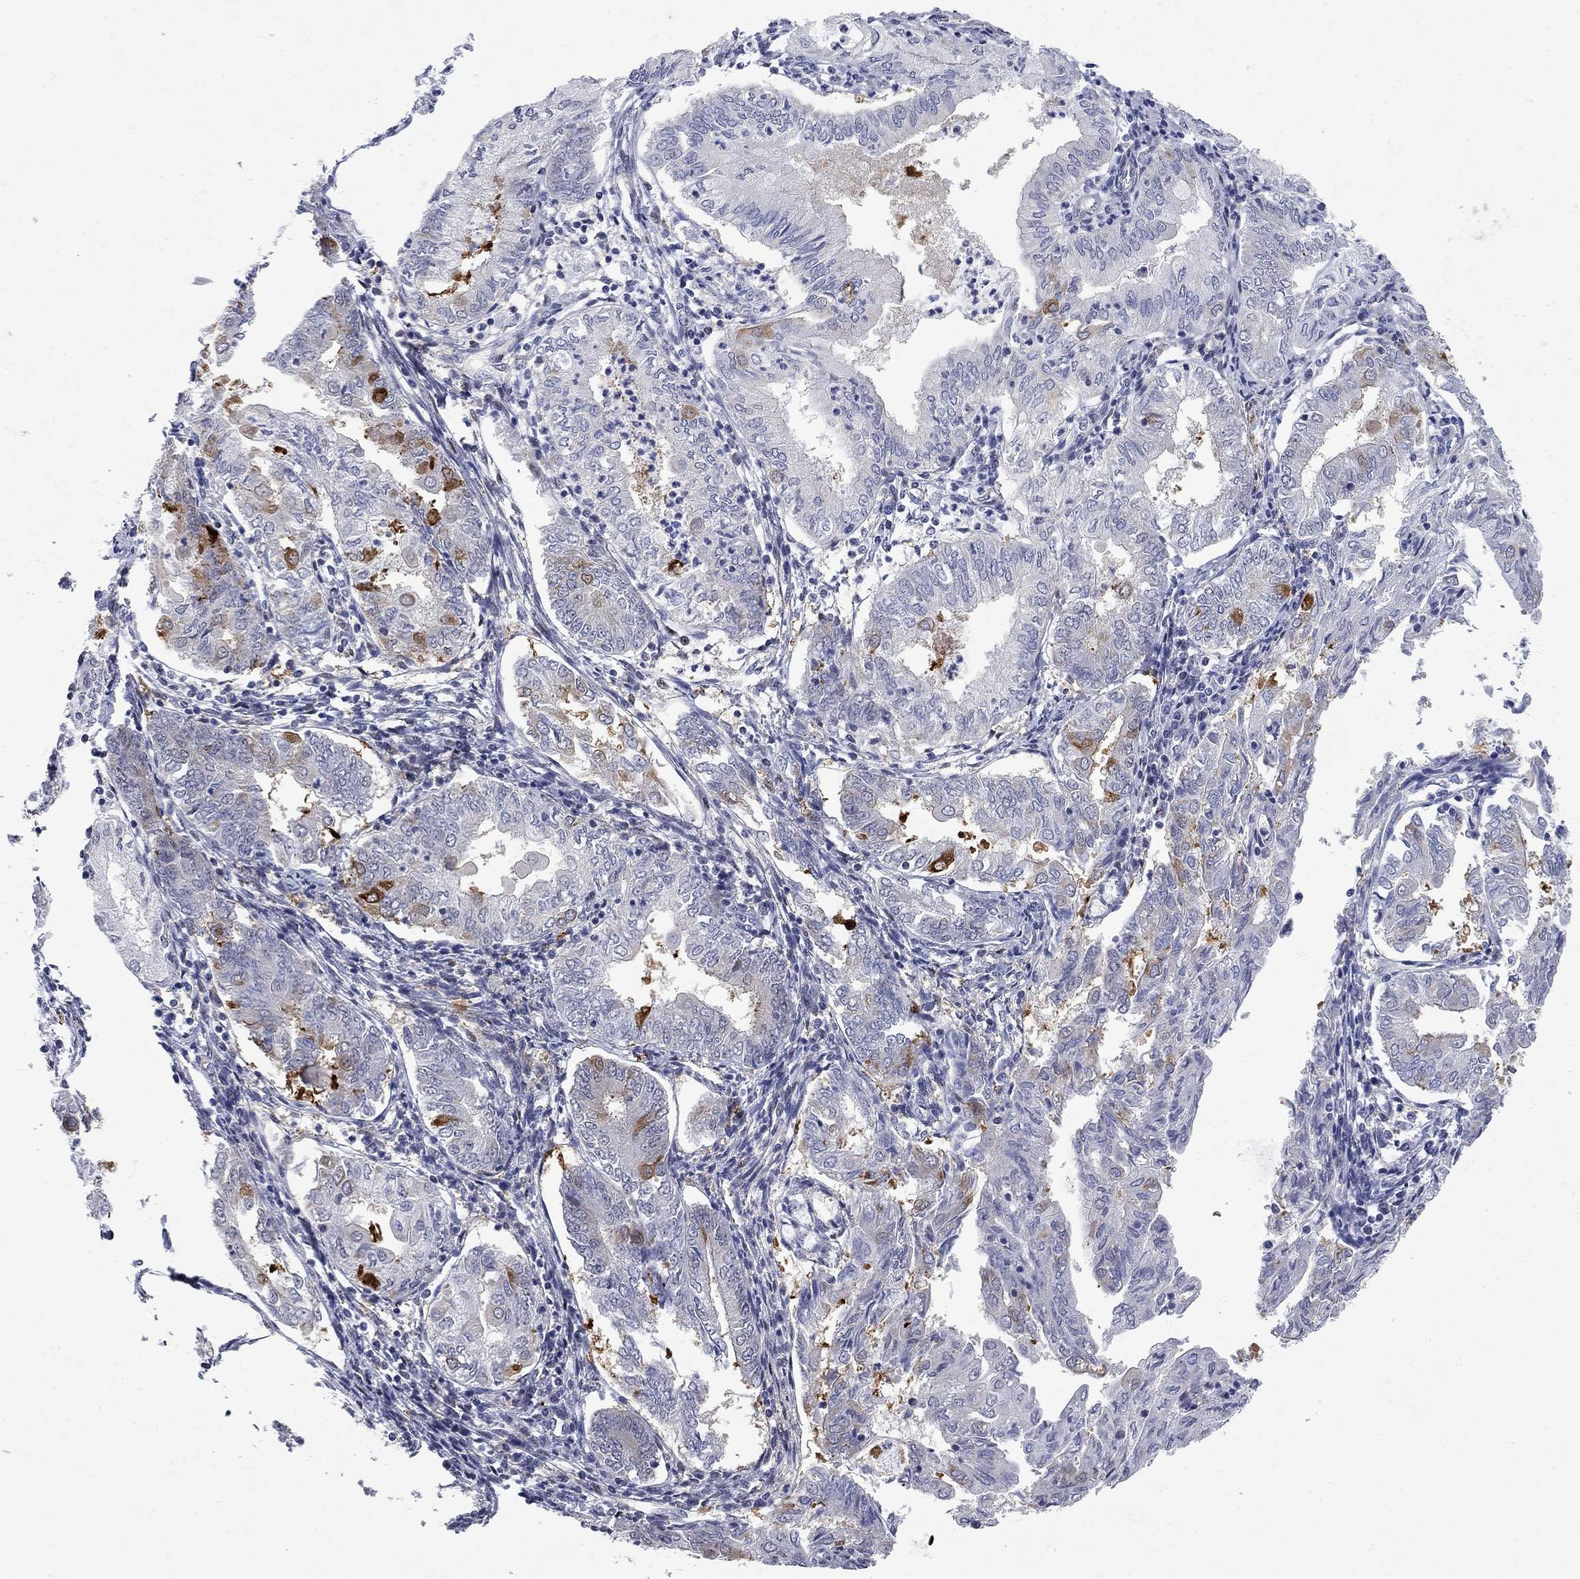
{"staining": {"intensity": "strong", "quantity": "<25%", "location": "cytoplasmic/membranous"}, "tissue": "endometrial cancer", "cell_type": "Tumor cells", "image_type": "cancer", "snomed": [{"axis": "morphology", "description": "Adenocarcinoma, NOS"}, {"axis": "topography", "description": "Endometrium"}], "caption": "Immunohistochemical staining of endometrial cancer reveals medium levels of strong cytoplasmic/membranous protein positivity in approximately <25% of tumor cells. (DAB (3,3'-diaminobenzidine) IHC with brightfield microscopy, high magnification).", "gene": "GALNT8", "patient": {"sex": "female", "age": 68}}